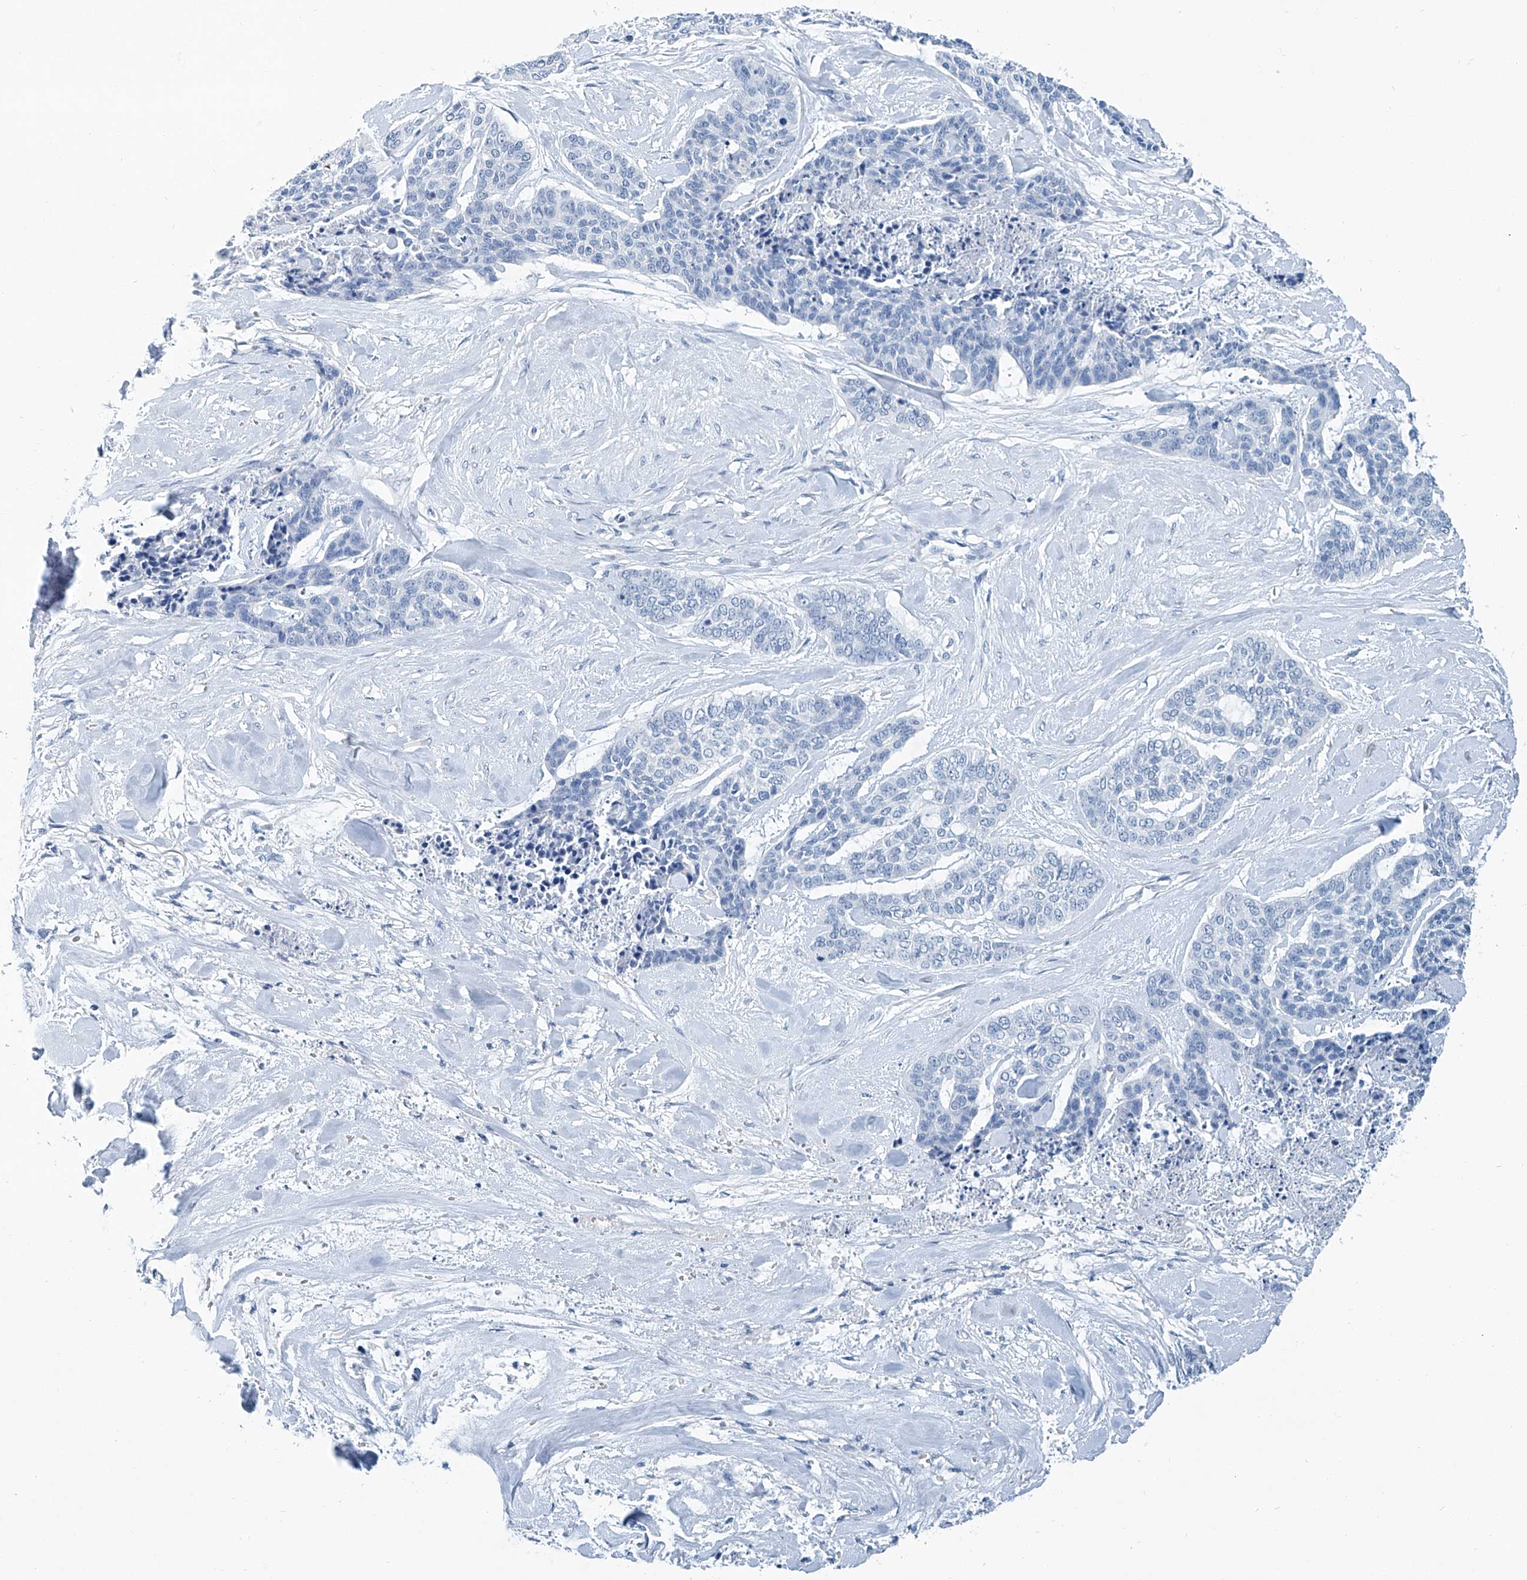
{"staining": {"intensity": "negative", "quantity": "none", "location": "none"}, "tissue": "skin cancer", "cell_type": "Tumor cells", "image_type": "cancer", "snomed": [{"axis": "morphology", "description": "Basal cell carcinoma"}, {"axis": "topography", "description": "Skin"}], "caption": "This is an IHC micrograph of skin cancer. There is no staining in tumor cells.", "gene": "CYP2A7", "patient": {"sex": "female", "age": 64}}